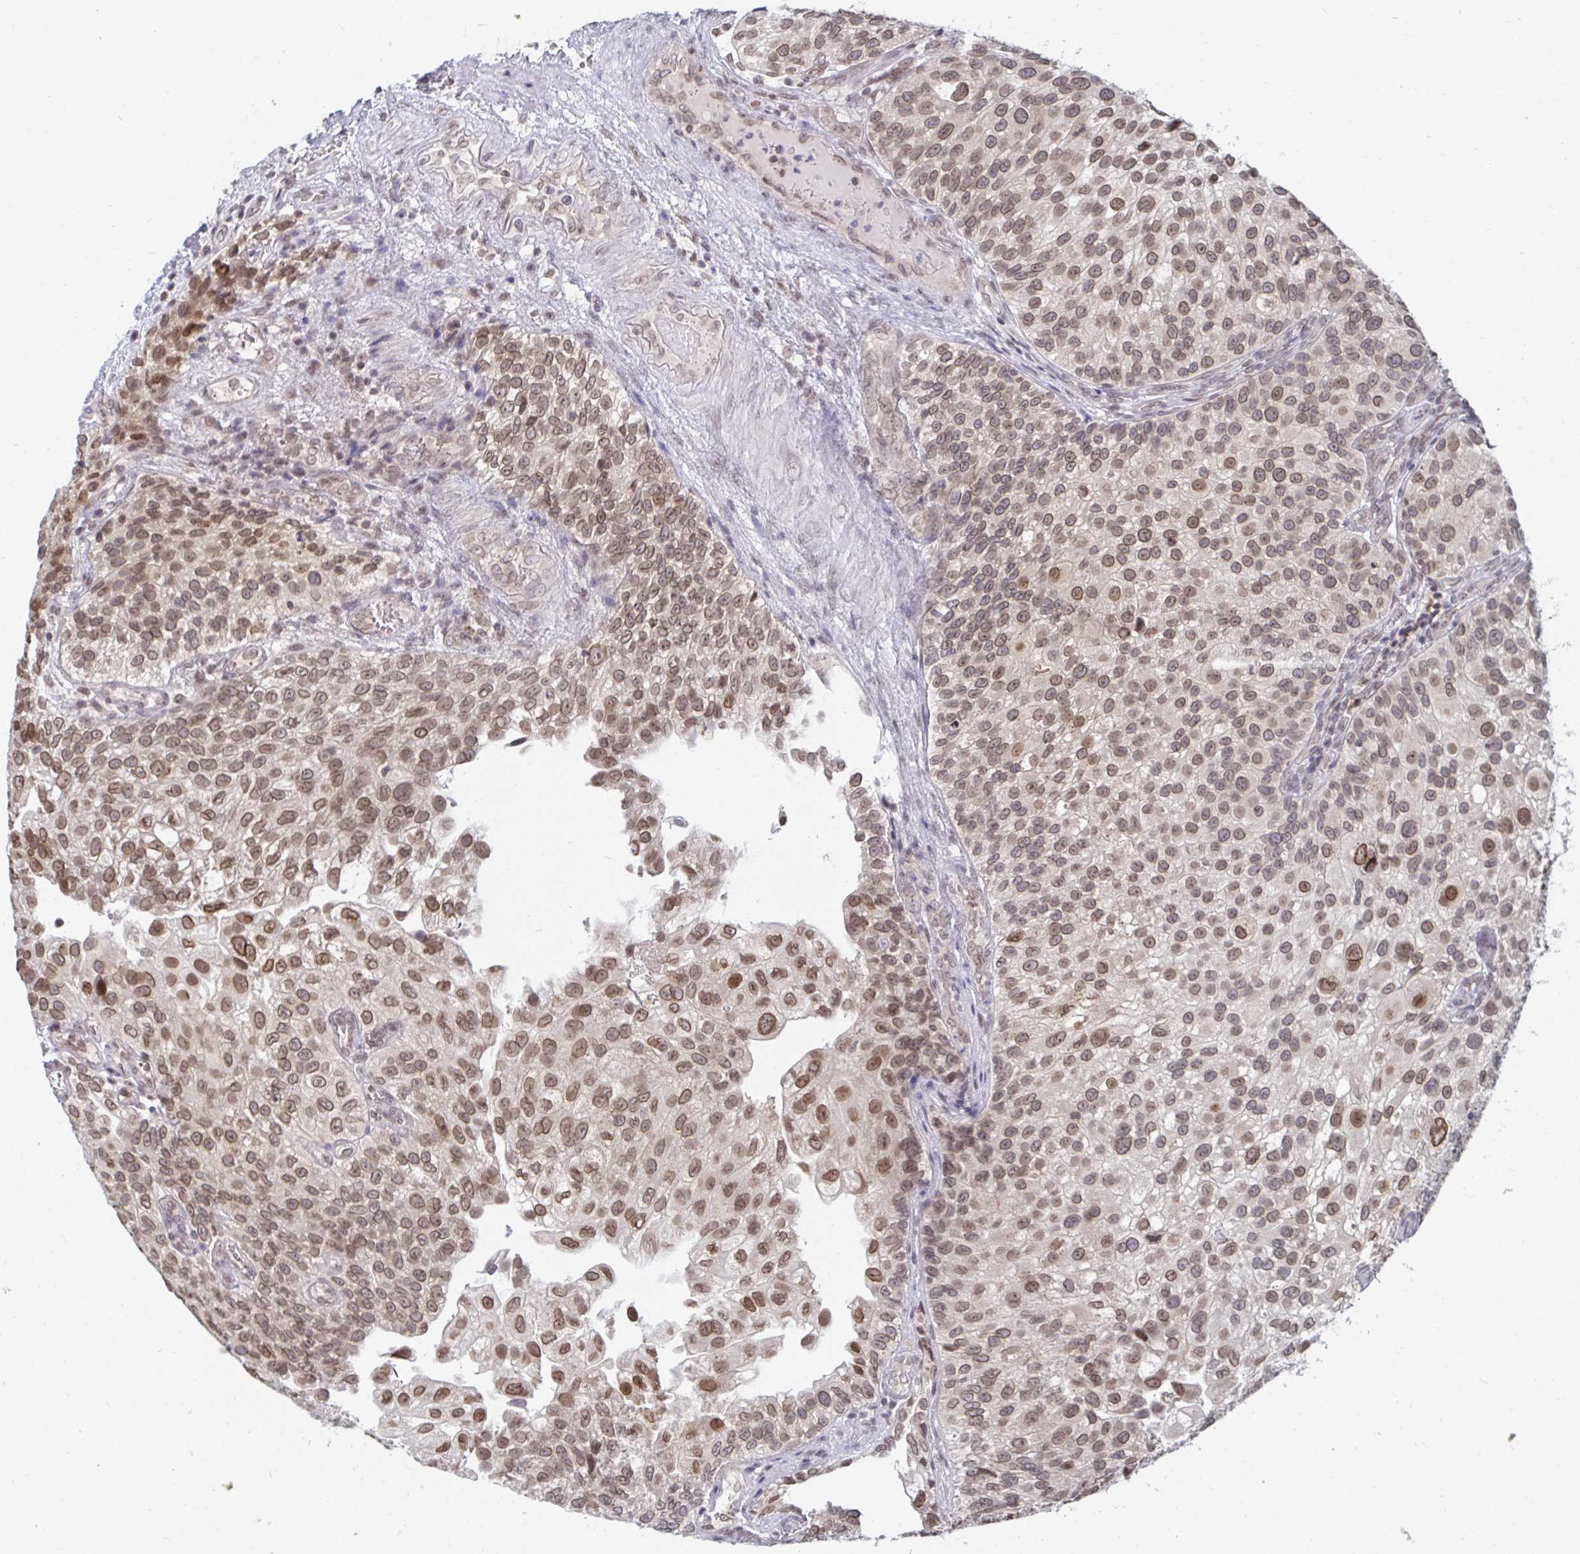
{"staining": {"intensity": "moderate", "quantity": ">75%", "location": "nuclear"}, "tissue": "urothelial cancer", "cell_type": "Tumor cells", "image_type": "cancer", "snomed": [{"axis": "morphology", "description": "Urothelial carcinoma, NOS"}, {"axis": "topography", "description": "Urinary bladder"}], "caption": "Human transitional cell carcinoma stained with a protein marker shows moderate staining in tumor cells.", "gene": "TRIP12", "patient": {"sex": "male", "age": 87}}